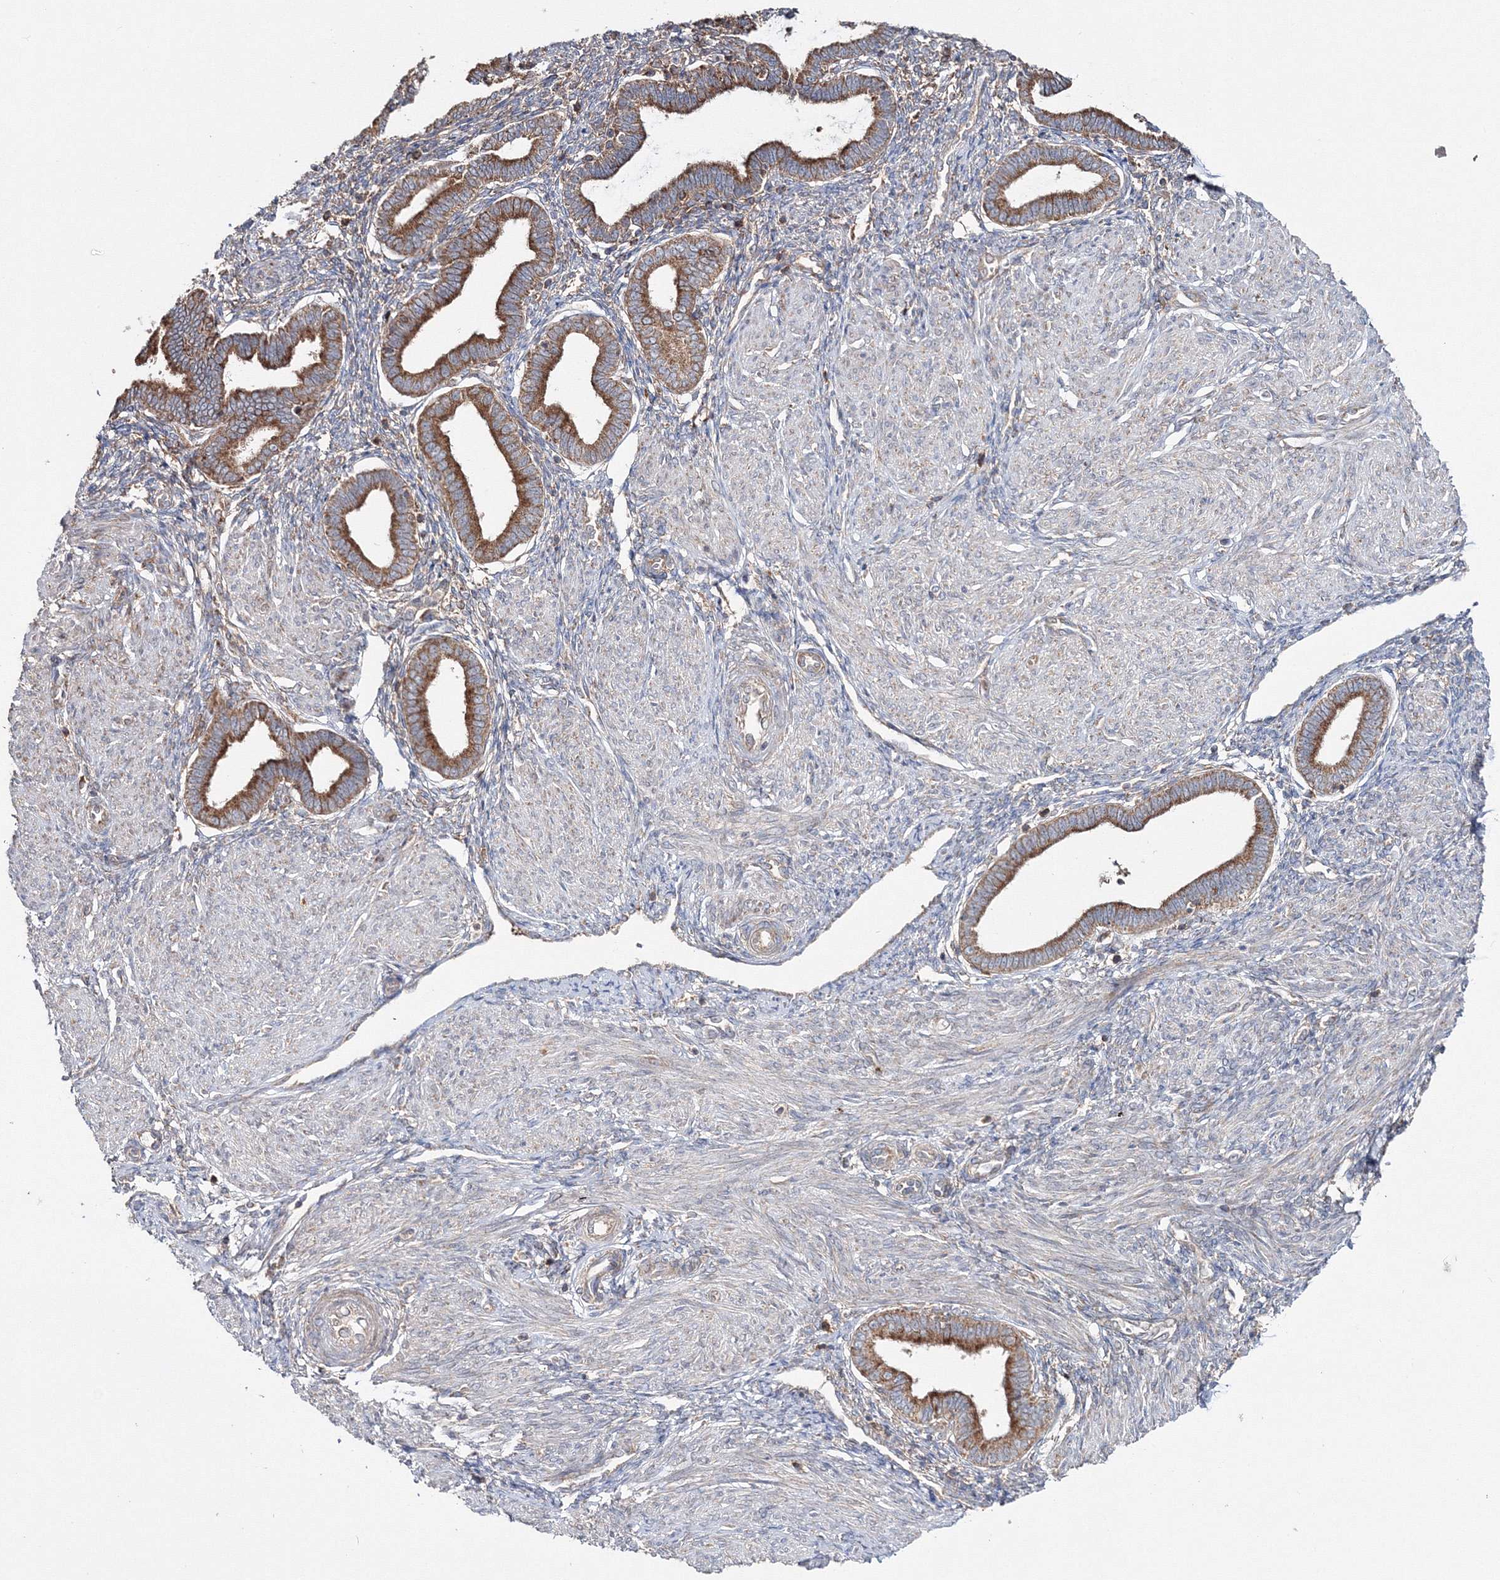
{"staining": {"intensity": "moderate", "quantity": ">75%", "location": "cytoplasmic/membranous"}, "tissue": "endometrium", "cell_type": "Cells in endometrial stroma", "image_type": "normal", "snomed": [{"axis": "morphology", "description": "Normal tissue, NOS"}, {"axis": "topography", "description": "Endometrium"}], "caption": "About >75% of cells in endometrial stroma in normal human endometrium demonstrate moderate cytoplasmic/membranous protein positivity as visualized by brown immunohistochemical staining.", "gene": "PEX13", "patient": {"sex": "female", "age": 53}}